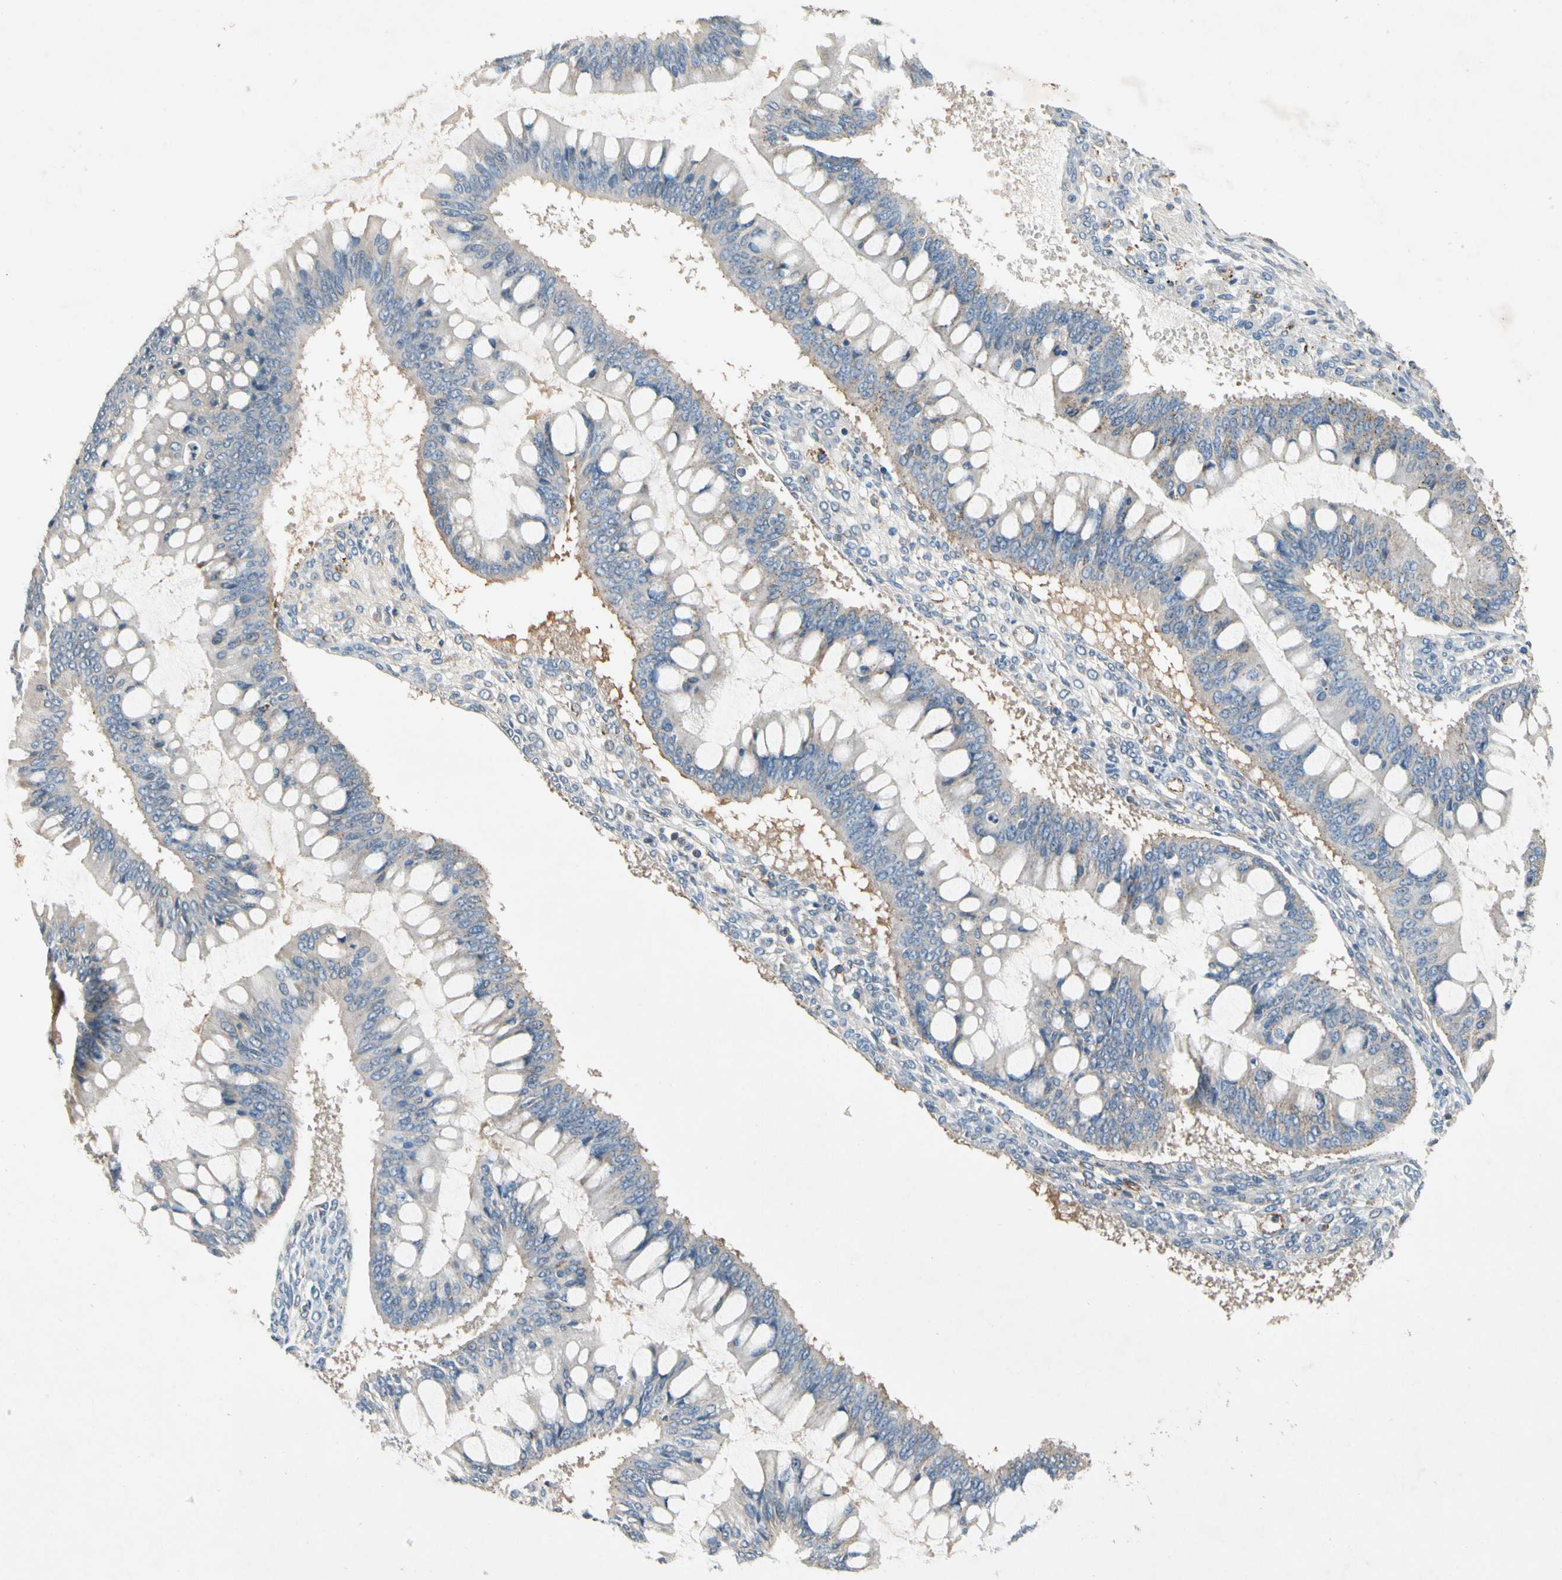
{"staining": {"intensity": "weak", "quantity": "<25%", "location": "cytoplasmic/membranous"}, "tissue": "ovarian cancer", "cell_type": "Tumor cells", "image_type": "cancer", "snomed": [{"axis": "morphology", "description": "Cystadenocarcinoma, mucinous, NOS"}, {"axis": "topography", "description": "Ovary"}], "caption": "An IHC photomicrograph of mucinous cystadenocarcinoma (ovarian) is shown. There is no staining in tumor cells of mucinous cystadenocarcinoma (ovarian).", "gene": "NDFIP2", "patient": {"sex": "female", "age": 73}}